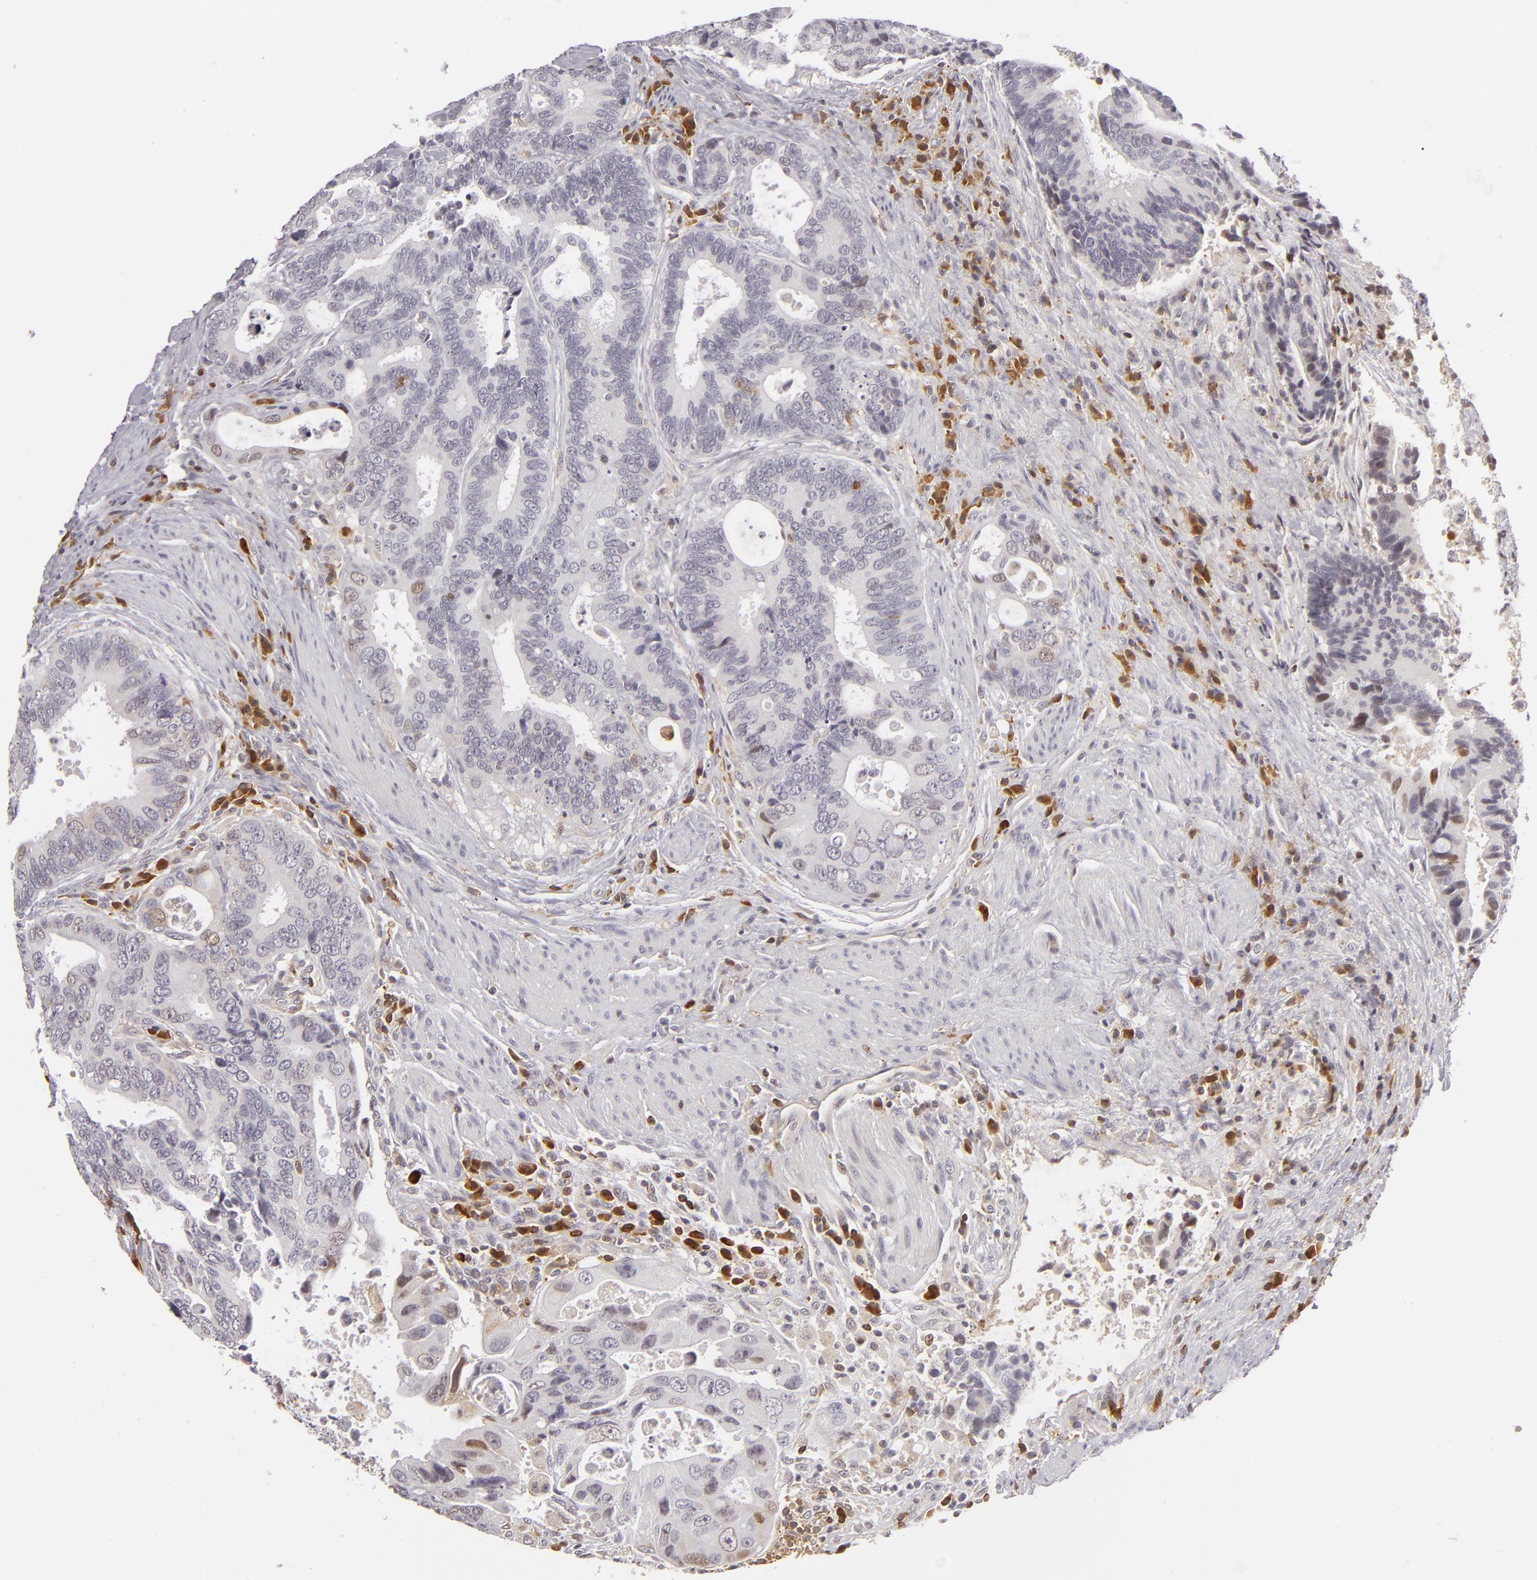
{"staining": {"intensity": "negative", "quantity": "none", "location": "none"}, "tissue": "colorectal cancer", "cell_type": "Tumor cells", "image_type": "cancer", "snomed": [{"axis": "morphology", "description": "Adenocarcinoma, NOS"}, {"axis": "topography", "description": "Rectum"}], "caption": "Tumor cells show no significant protein expression in colorectal cancer. (DAB (3,3'-diaminobenzidine) IHC with hematoxylin counter stain).", "gene": "APOBEC3G", "patient": {"sex": "female", "age": 67}}